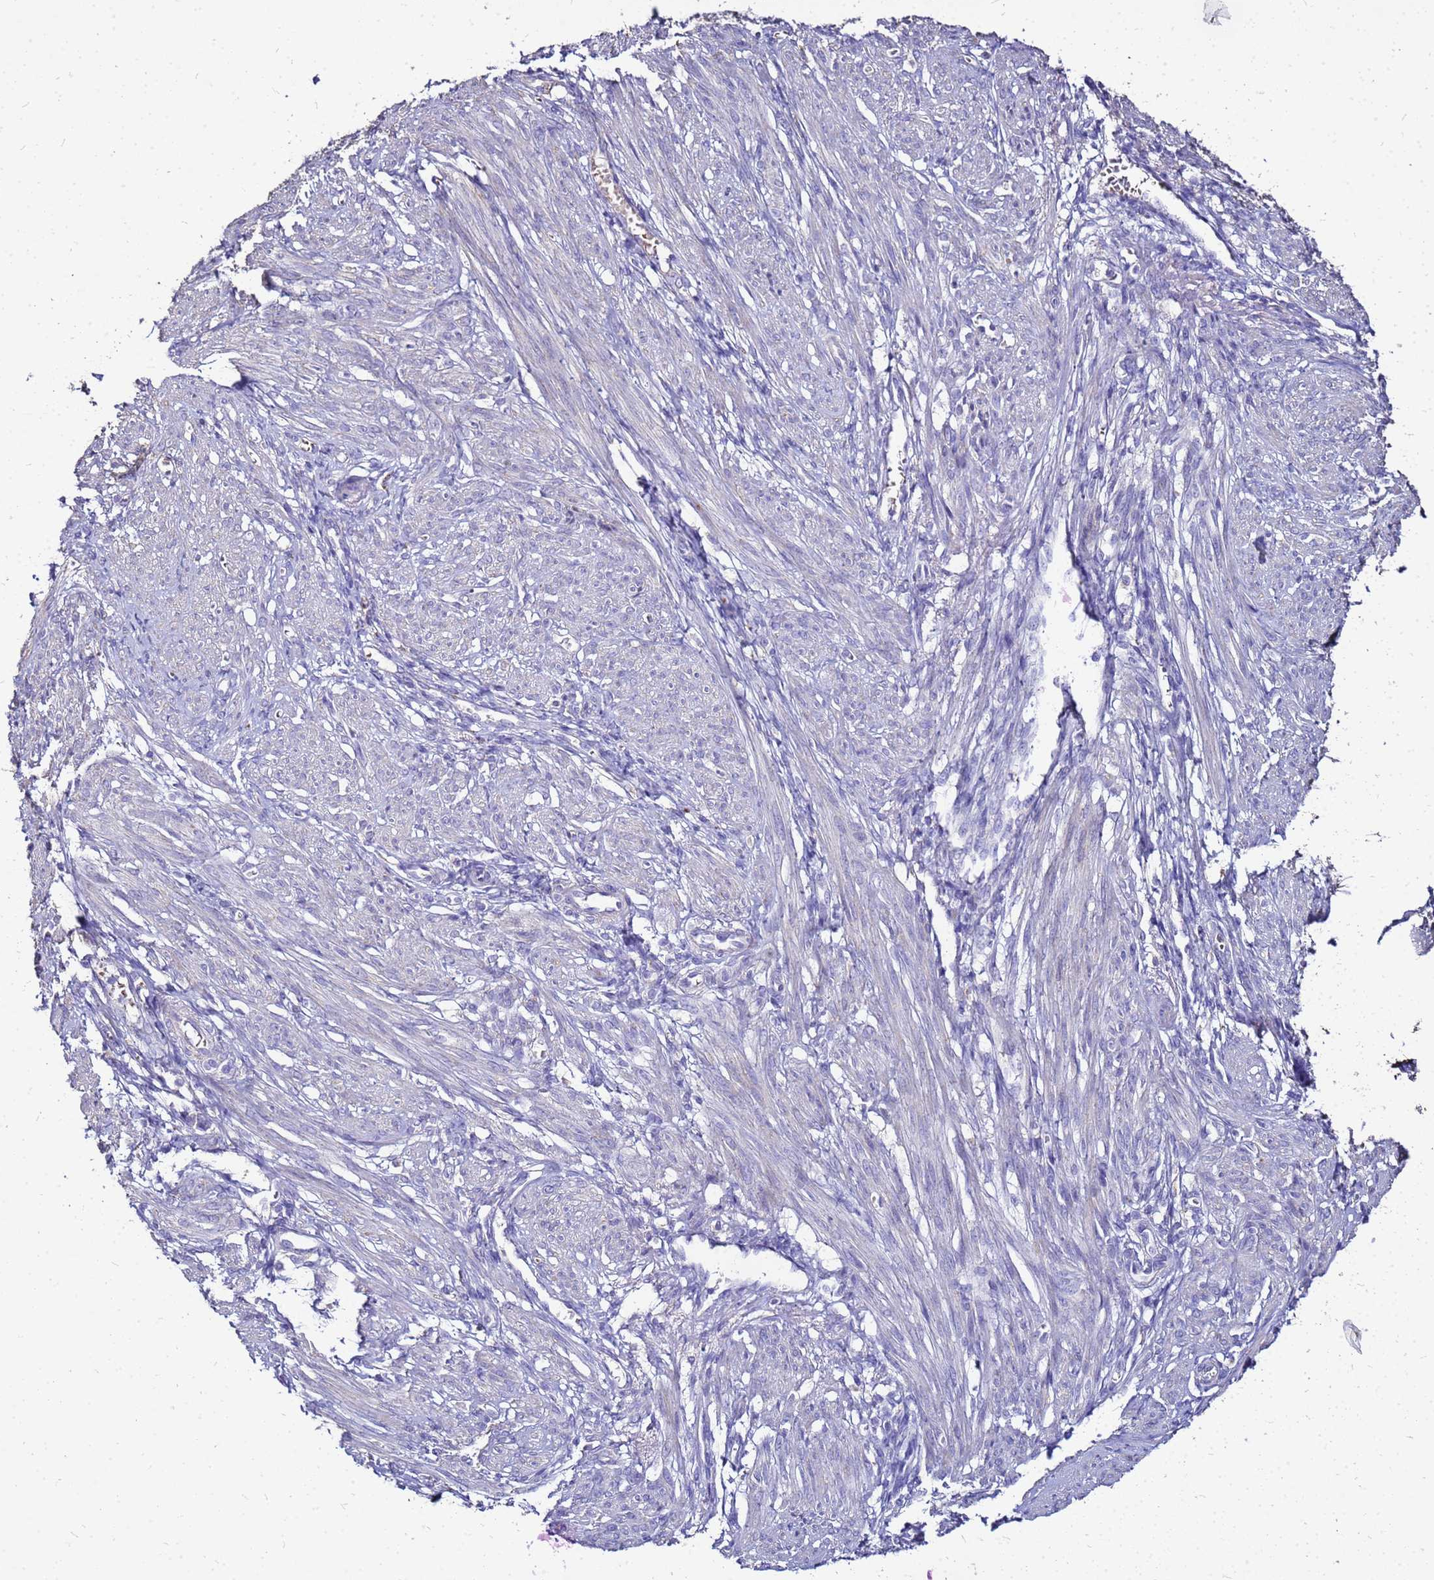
{"staining": {"intensity": "negative", "quantity": "none", "location": "none"}, "tissue": "smooth muscle", "cell_type": "Smooth muscle cells", "image_type": "normal", "snomed": [{"axis": "morphology", "description": "Normal tissue, NOS"}, {"axis": "topography", "description": "Smooth muscle"}], "caption": "Smooth muscle was stained to show a protein in brown. There is no significant staining in smooth muscle cells. Brightfield microscopy of IHC stained with DAB (brown) and hematoxylin (blue), captured at high magnification.", "gene": "S100A2", "patient": {"sex": "female", "age": 39}}